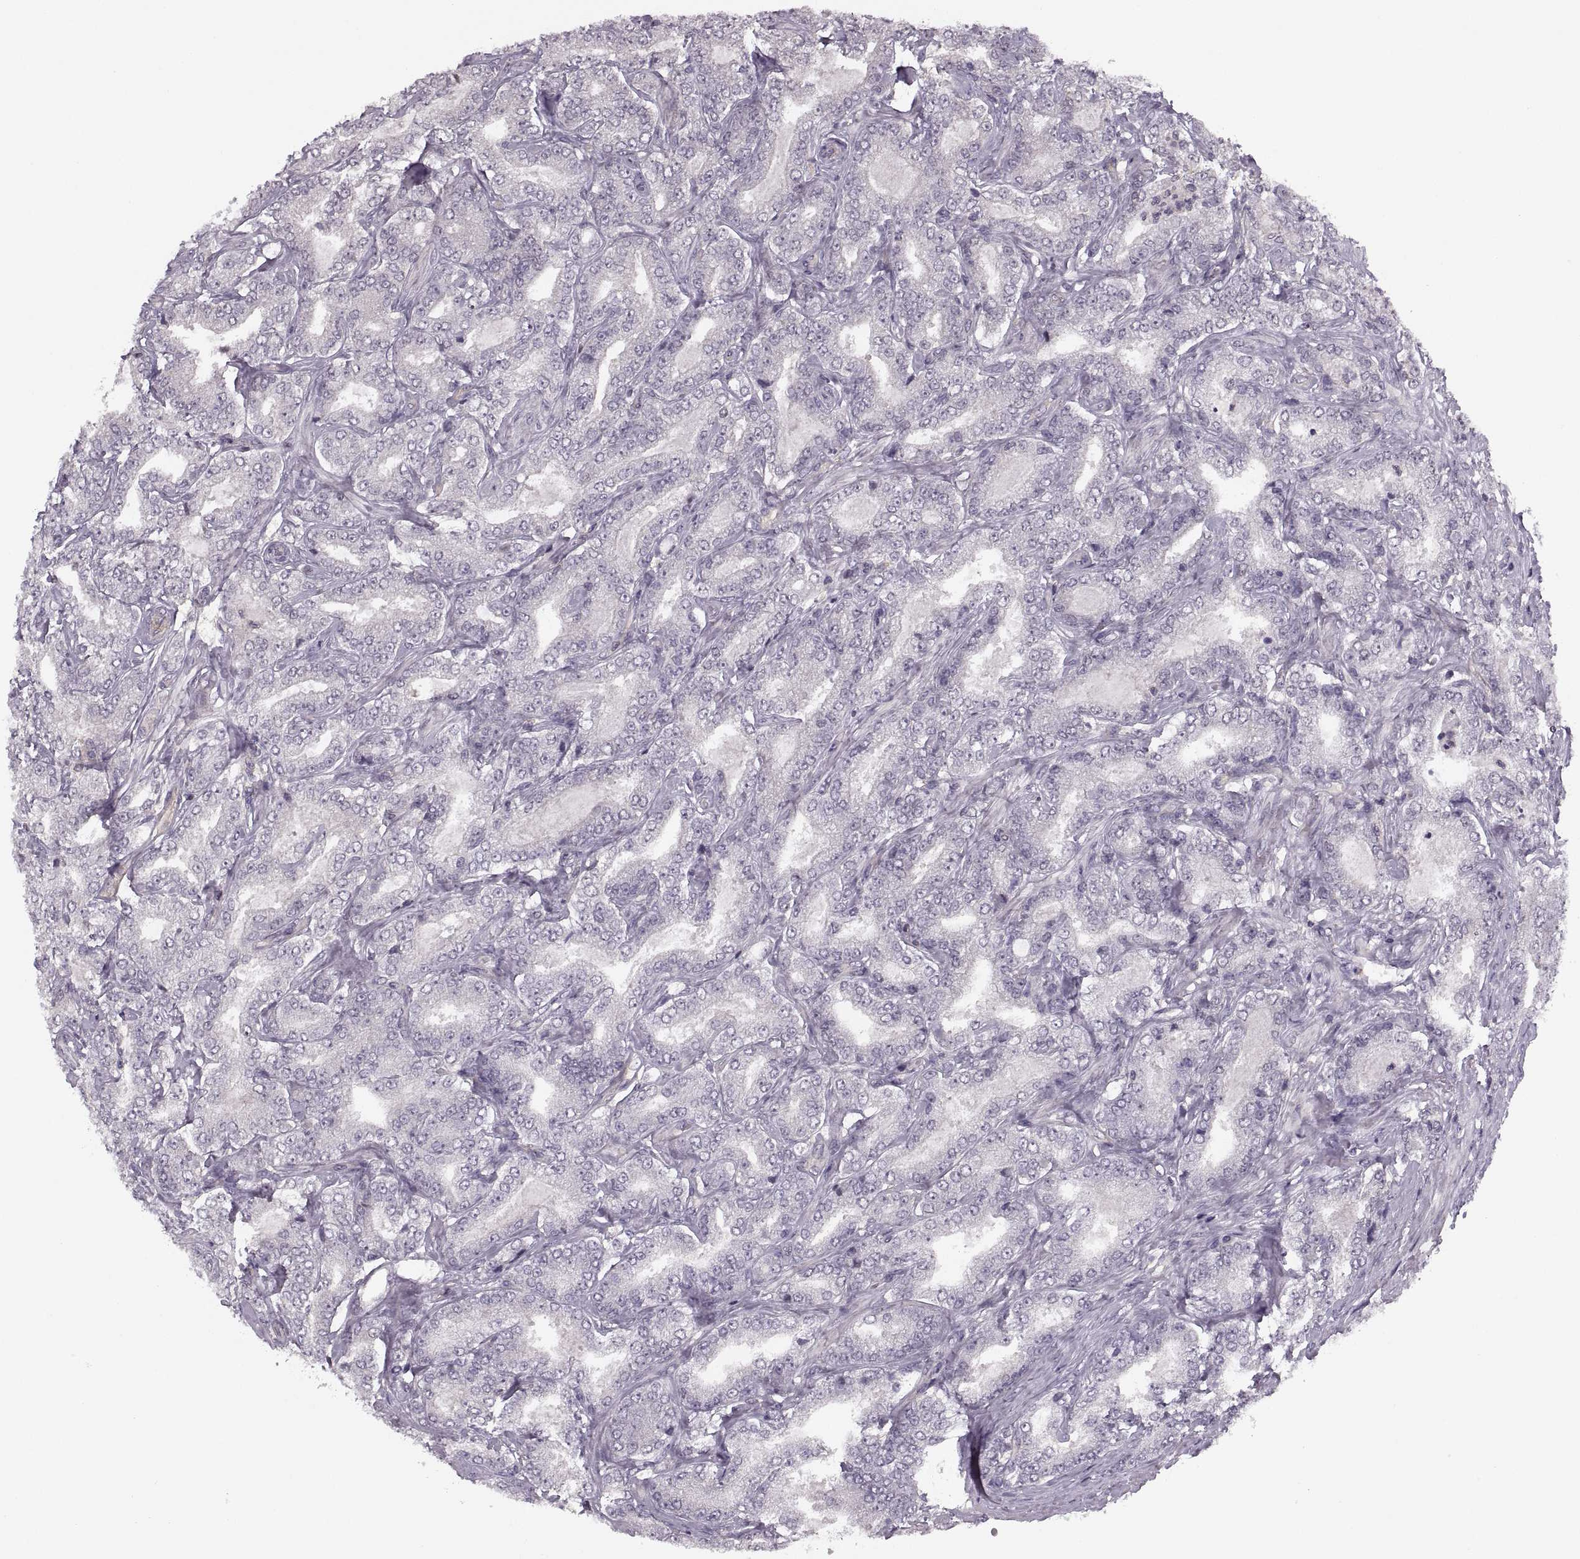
{"staining": {"intensity": "negative", "quantity": "none", "location": "none"}, "tissue": "prostate cancer", "cell_type": "Tumor cells", "image_type": "cancer", "snomed": [{"axis": "morphology", "description": "Adenocarcinoma, NOS"}, {"axis": "topography", "description": "Prostate"}], "caption": "Human prostate adenocarcinoma stained for a protein using immunohistochemistry (IHC) reveals no staining in tumor cells.", "gene": "LUZP2", "patient": {"sex": "male", "age": 64}}